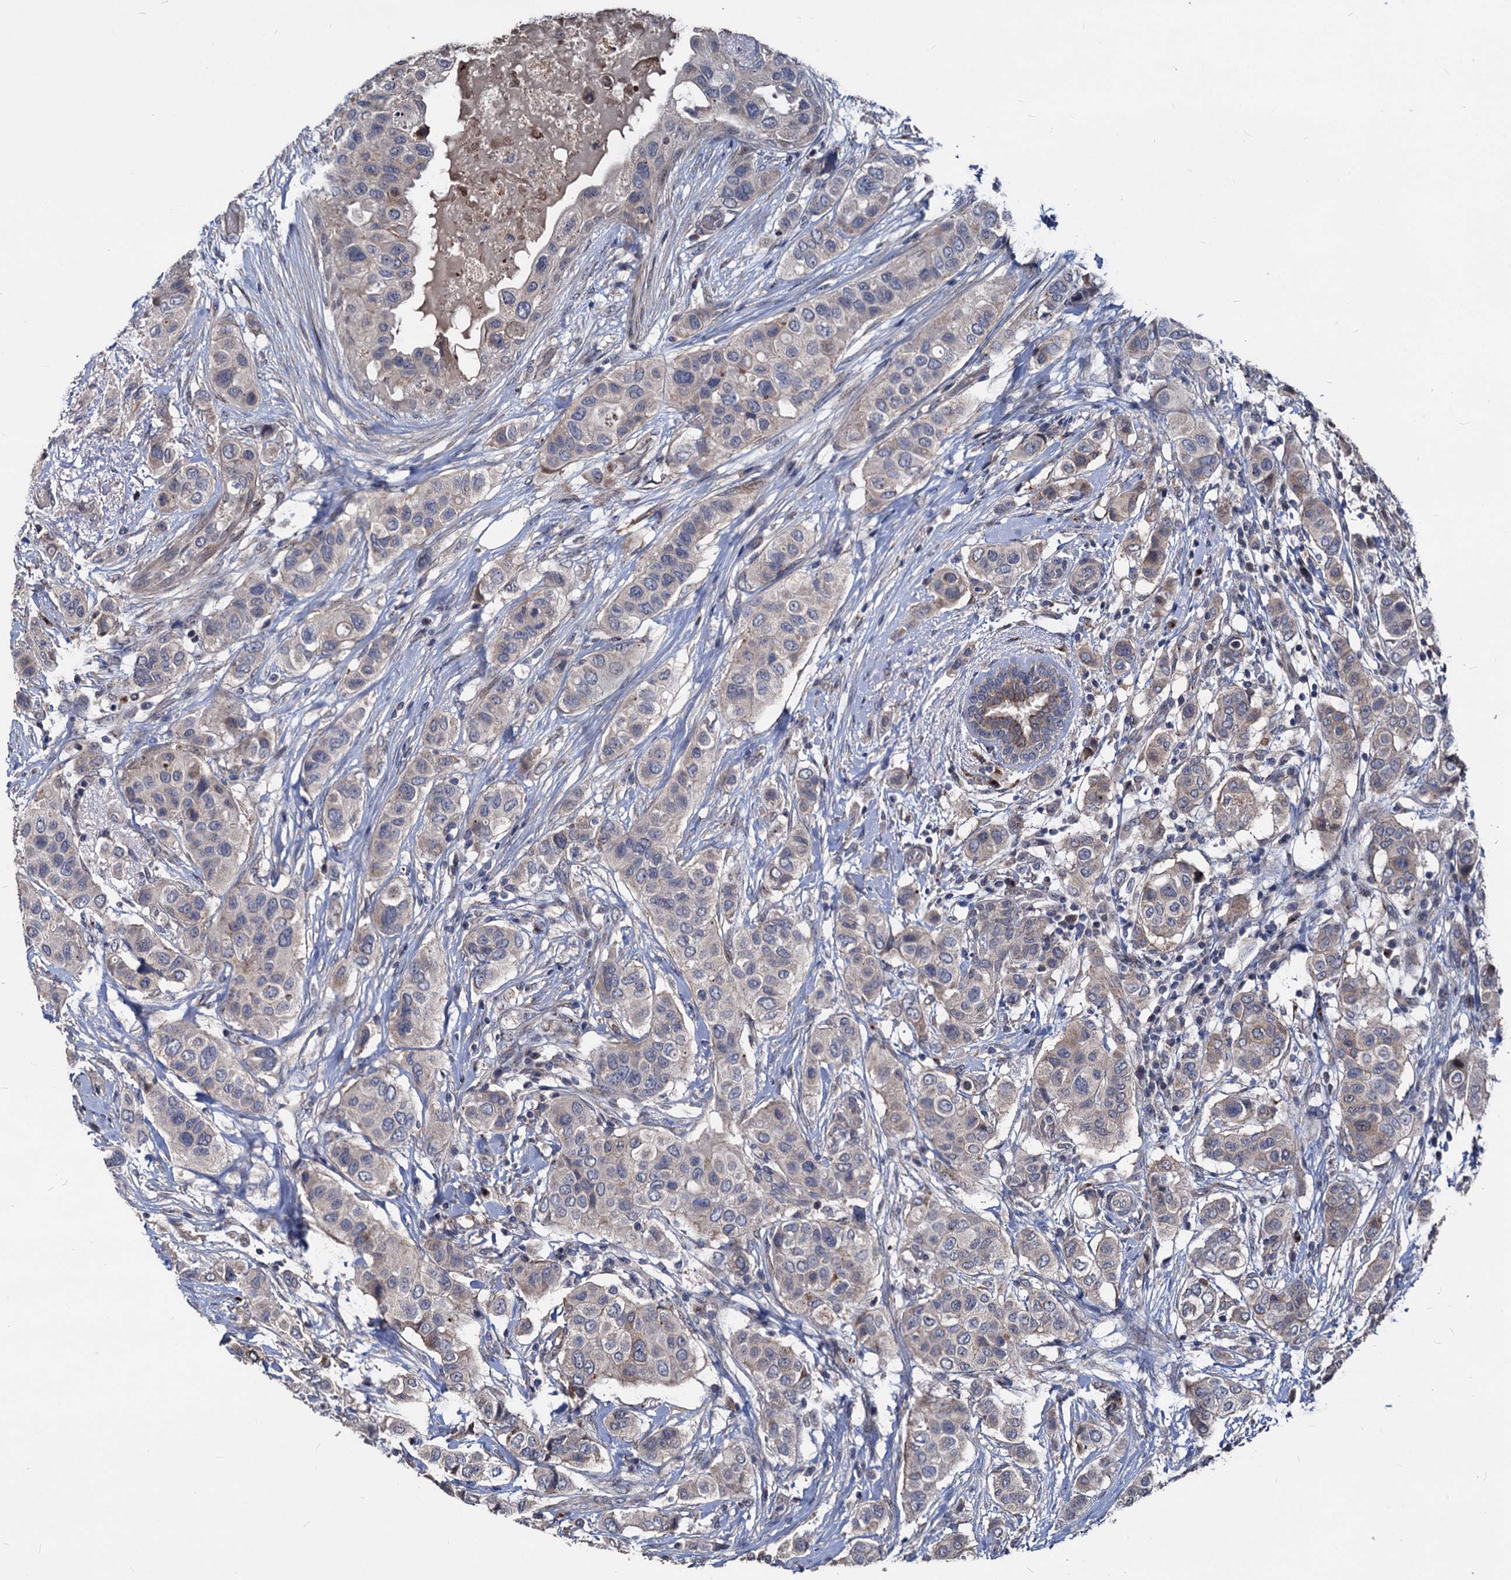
{"staining": {"intensity": "negative", "quantity": "none", "location": "none"}, "tissue": "breast cancer", "cell_type": "Tumor cells", "image_type": "cancer", "snomed": [{"axis": "morphology", "description": "Lobular carcinoma"}, {"axis": "topography", "description": "Breast"}], "caption": "The photomicrograph displays no staining of tumor cells in lobular carcinoma (breast).", "gene": "SMAGP", "patient": {"sex": "female", "age": 51}}